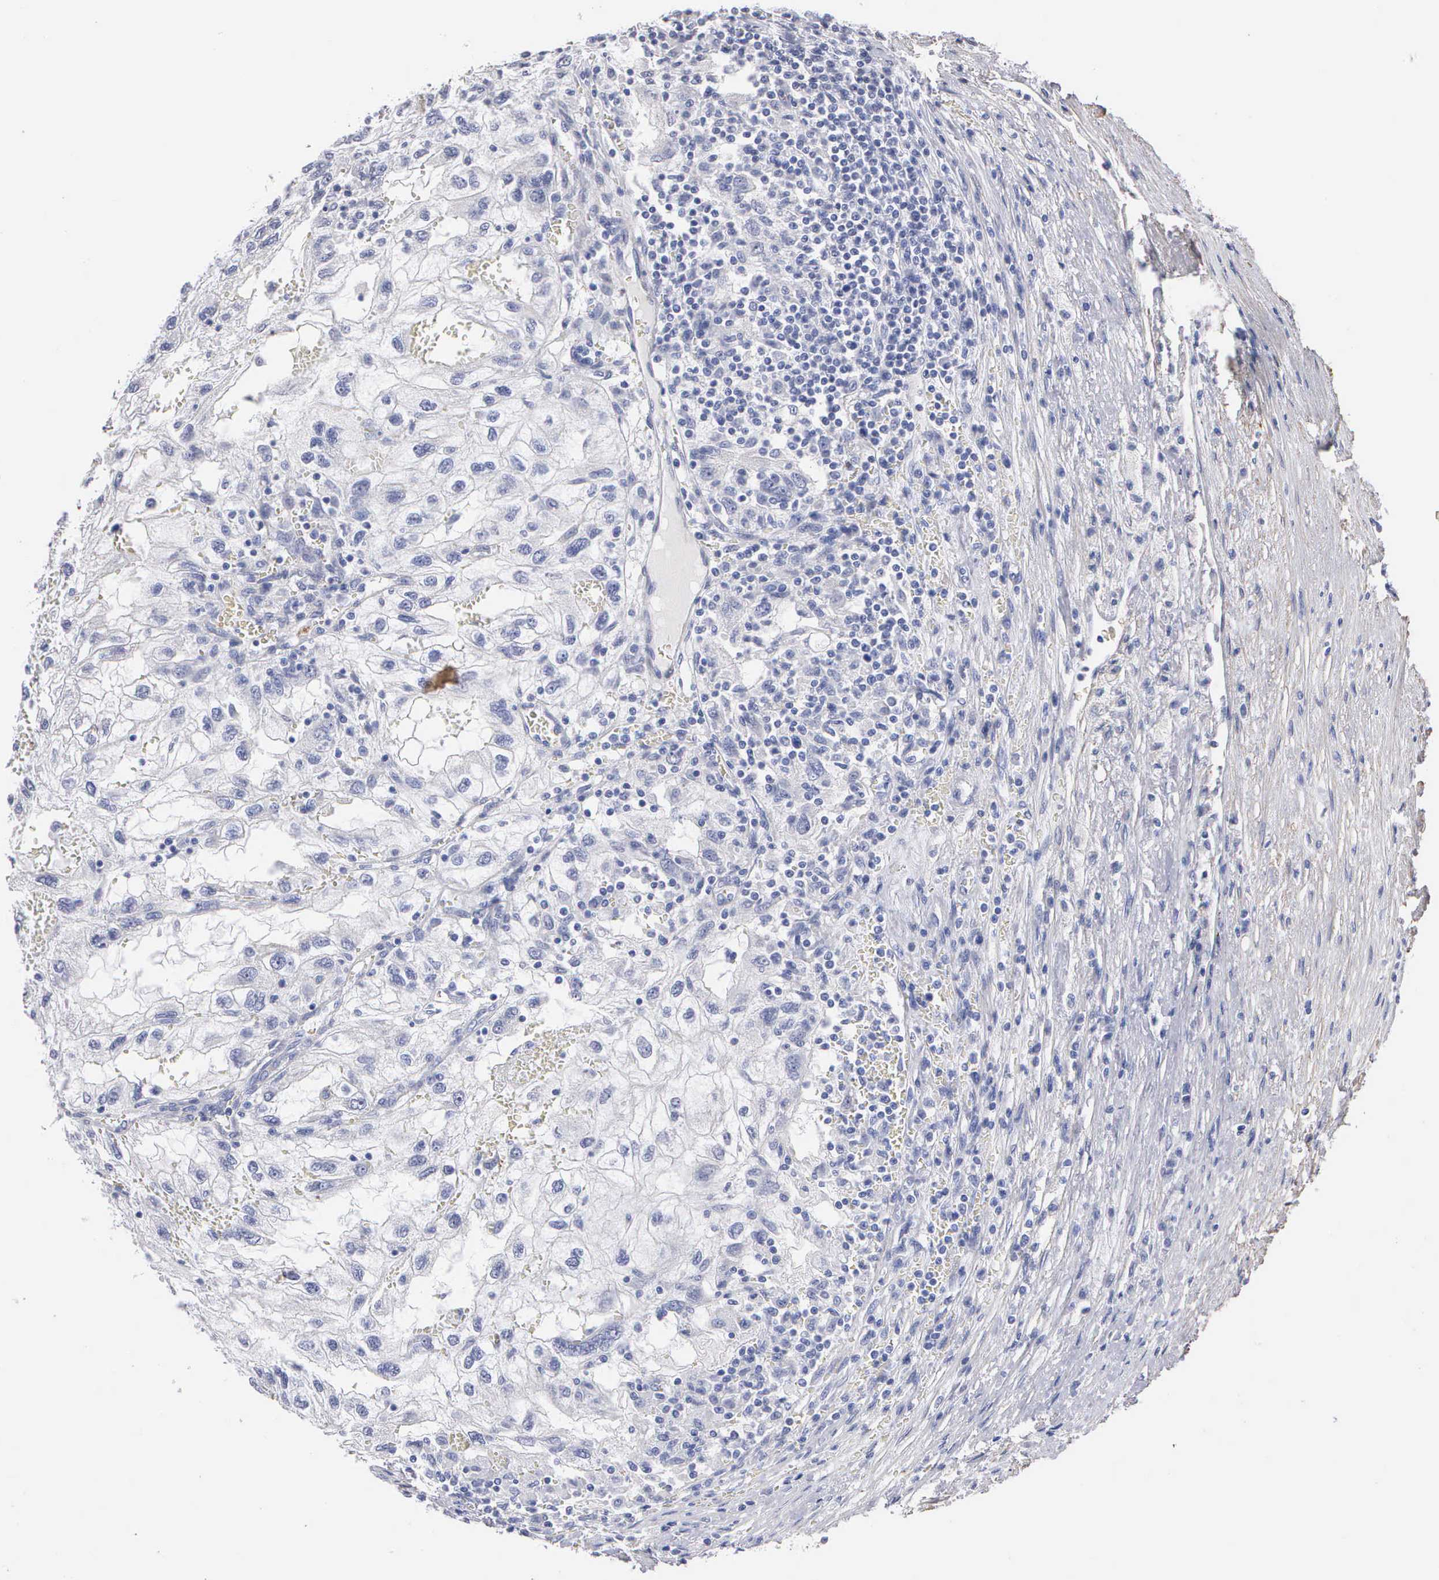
{"staining": {"intensity": "negative", "quantity": "none", "location": "none"}, "tissue": "renal cancer", "cell_type": "Tumor cells", "image_type": "cancer", "snomed": [{"axis": "morphology", "description": "Normal tissue, NOS"}, {"axis": "morphology", "description": "Adenocarcinoma, NOS"}, {"axis": "topography", "description": "Kidney"}], "caption": "Protein analysis of adenocarcinoma (renal) displays no significant positivity in tumor cells.", "gene": "ELFN2", "patient": {"sex": "male", "age": 71}}